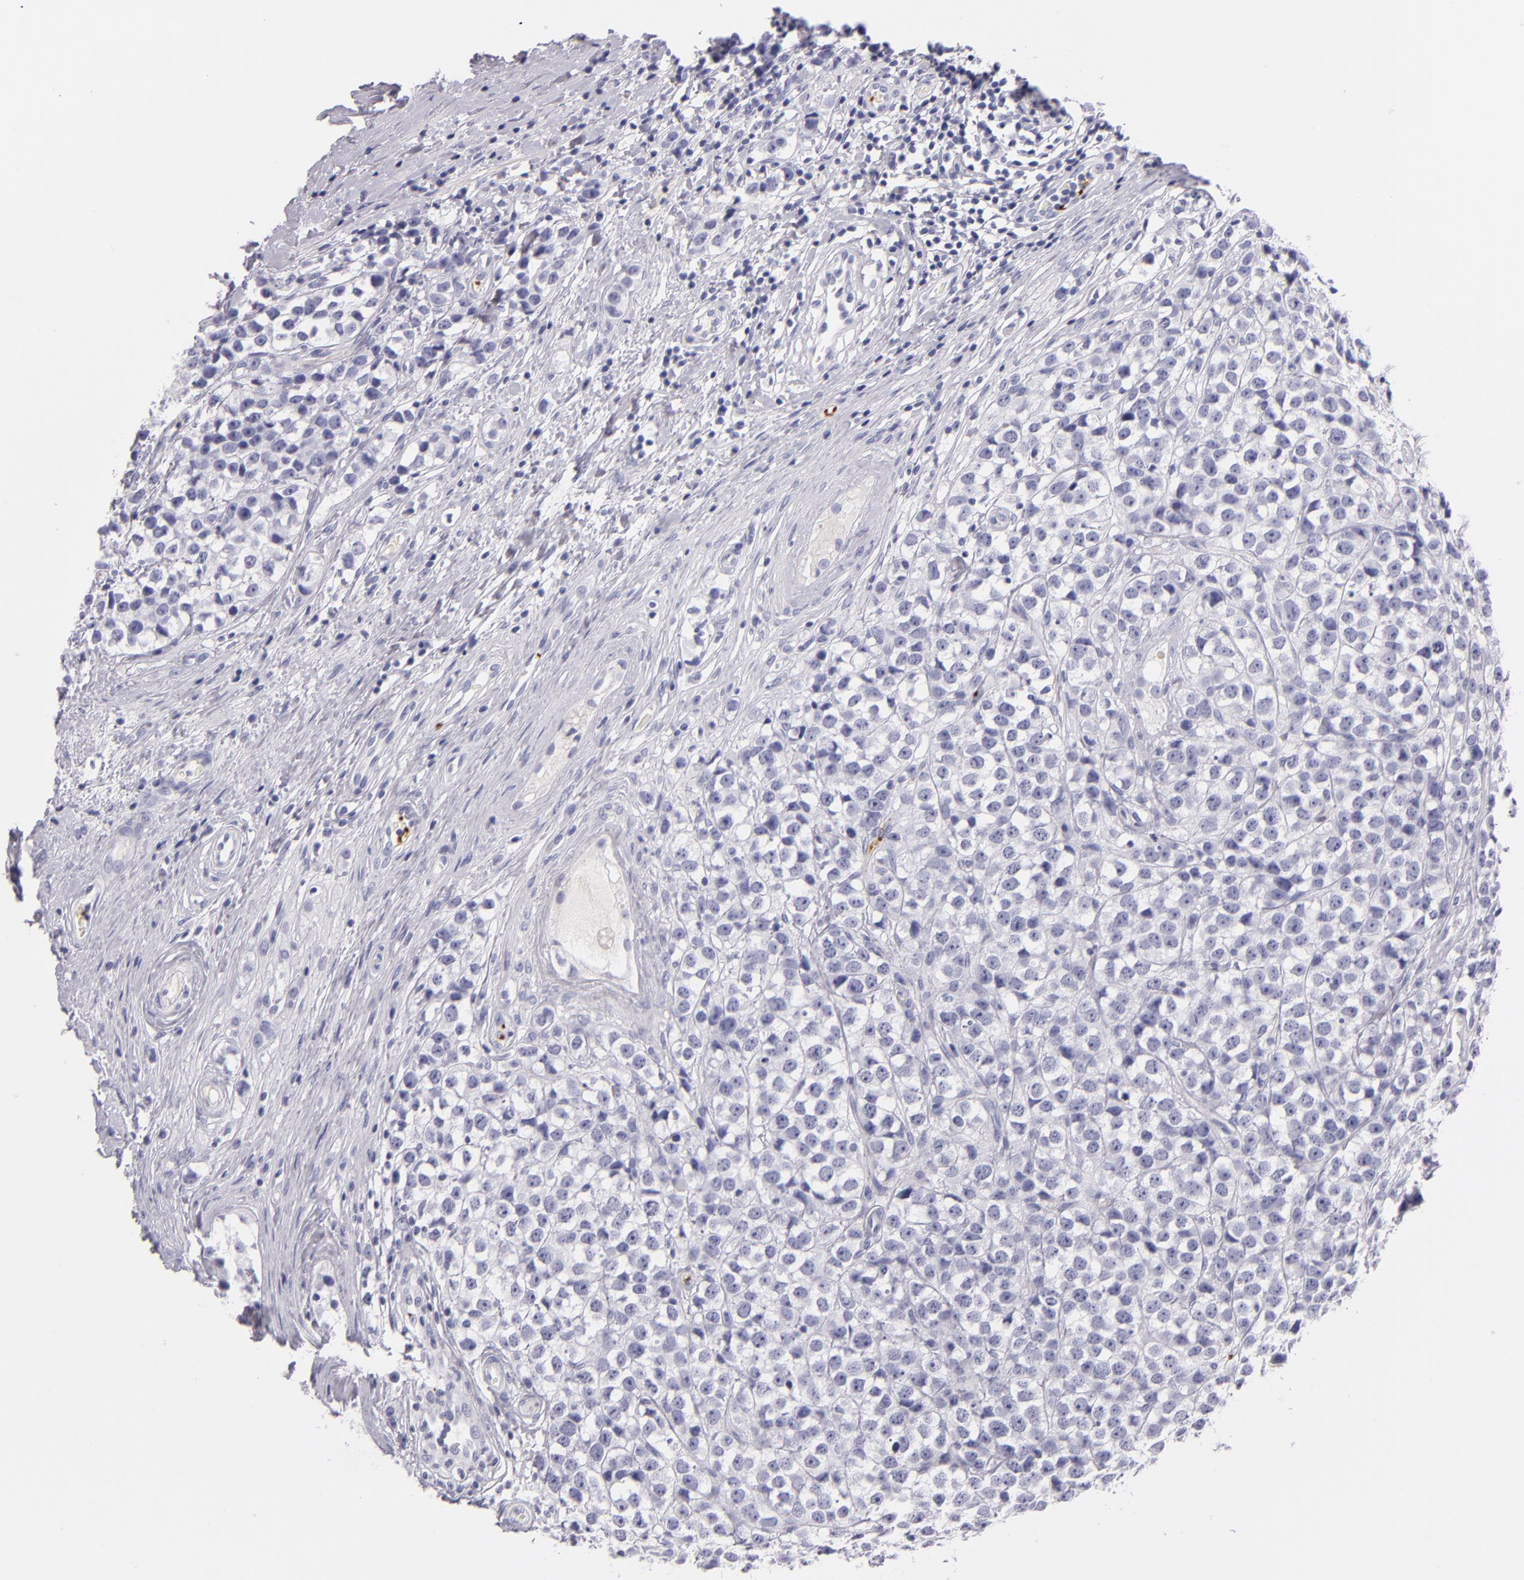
{"staining": {"intensity": "negative", "quantity": "none", "location": "none"}, "tissue": "testis cancer", "cell_type": "Tumor cells", "image_type": "cancer", "snomed": [{"axis": "morphology", "description": "Seminoma, NOS"}, {"axis": "topography", "description": "Testis"}], "caption": "A high-resolution image shows IHC staining of testis cancer (seminoma), which reveals no significant positivity in tumor cells.", "gene": "GP1BA", "patient": {"sex": "male", "age": 25}}